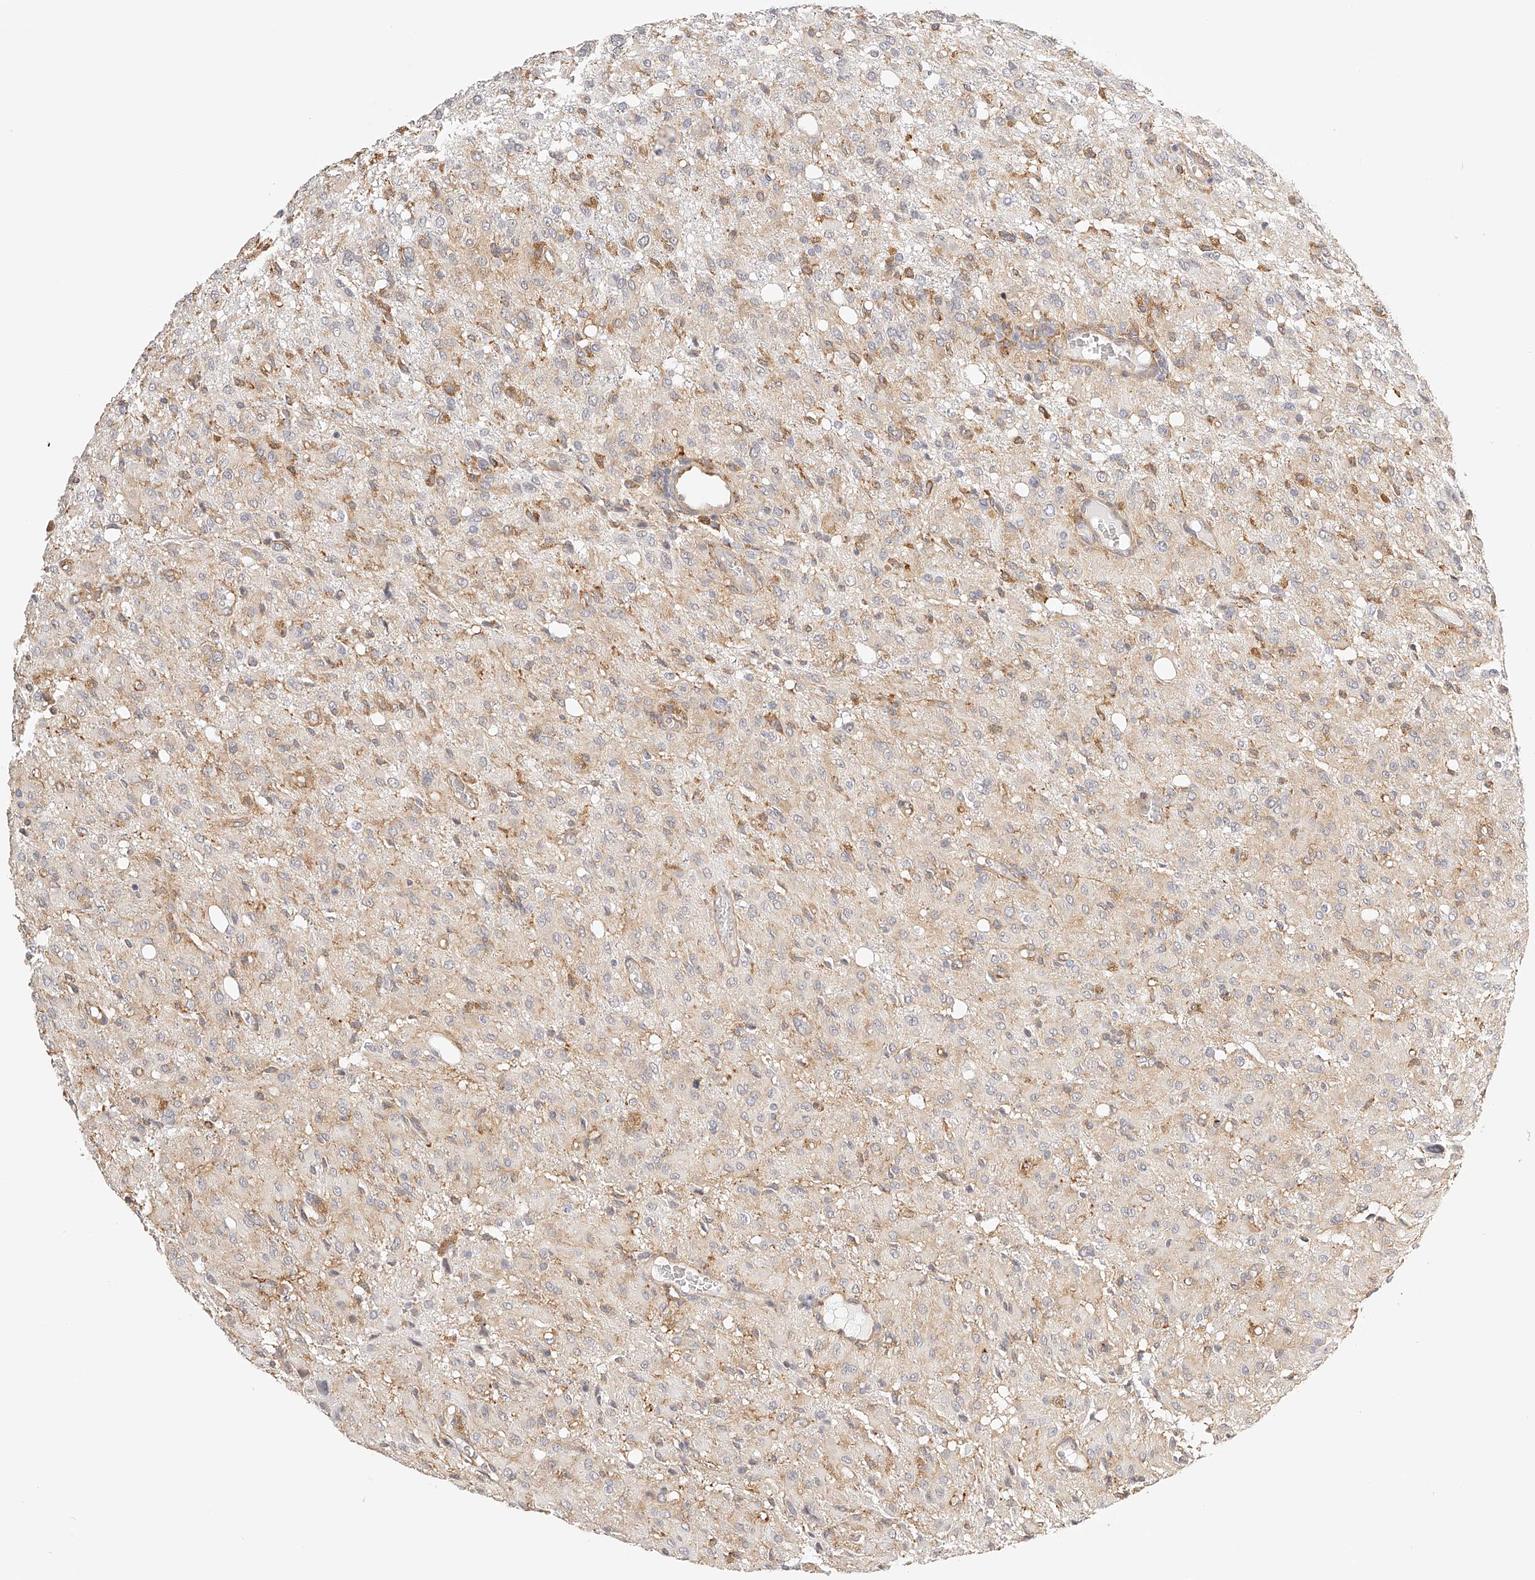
{"staining": {"intensity": "negative", "quantity": "none", "location": "none"}, "tissue": "glioma", "cell_type": "Tumor cells", "image_type": "cancer", "snomed": [{"axis": "morphology", "description": "Glioma, malignant, High grade"}, {"axis": "topography", "description": "Brain"}], "caption": "This is an immunohistochemistry histopathology image of glioma. There is no expression in tumor cells.", "gene": "SYNC", "patient": {"sex": "female", "age": 59}}